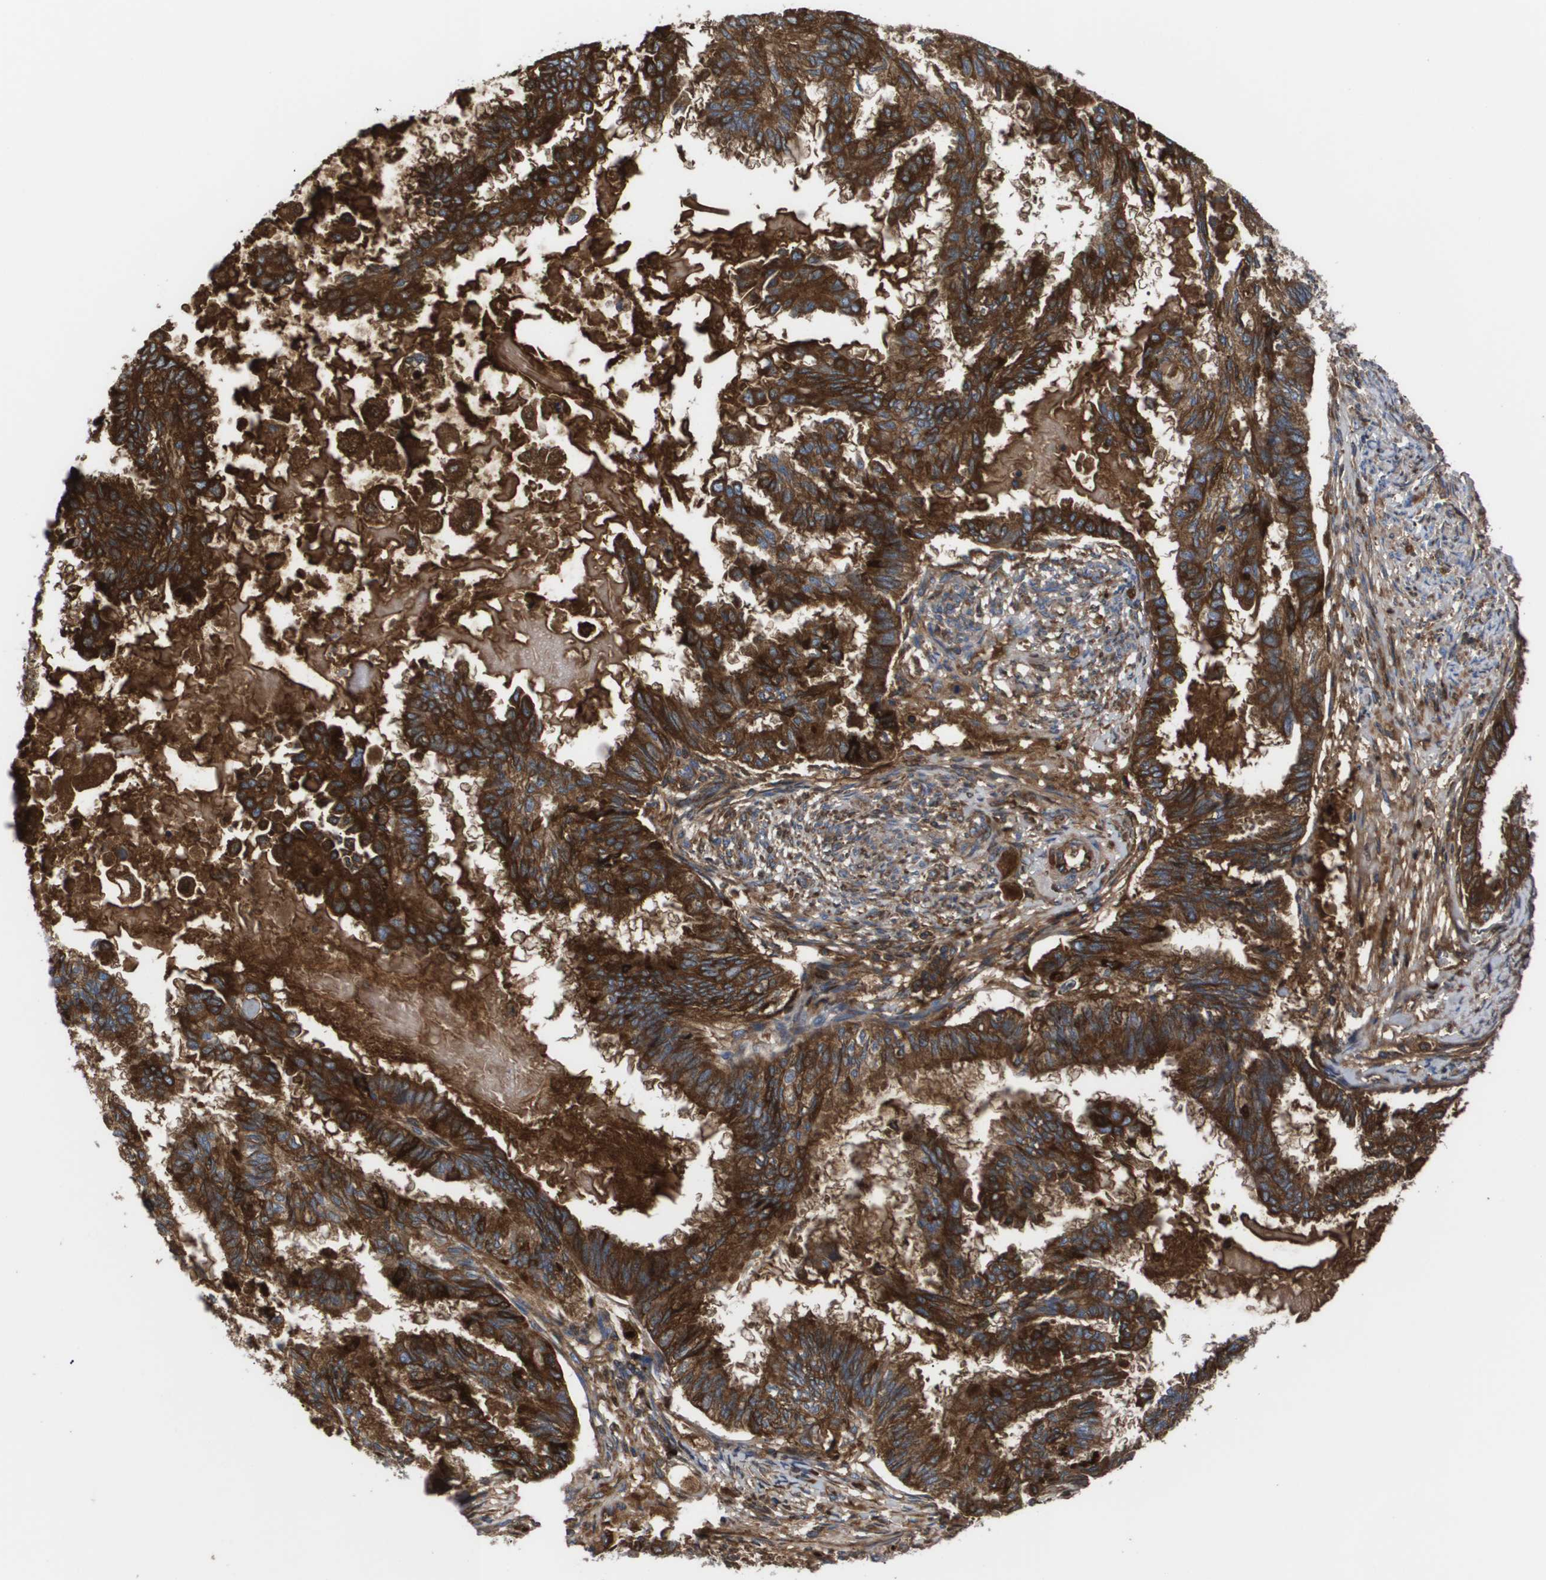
{"staining": {"intensity": "strong", "quantity": ">75%", "location": "cytoplasmic/membranous"}, "tissue": "cervical cancer", "cell_type": "Tumor cells", "image_type": "cancer", "snomed": [{"axis": "morphology", "description": "Normal tissue, NOS"}, {"axis": "morphology", "description": "Adenocarcinoma, NOS"}, {"axis": "topography", "description": "Cervix"}, {"axis": "topography", "description": "Endometrium"}], "caption": "Human cervical cancer (adenocarcinoma) stained for a protein (brown) displays strong cytoplasmic/membranous positive positivity in about >75% of tumor cells.", "gene": "SERPINA6", "patient": {"sex": "female", "age": 86}}